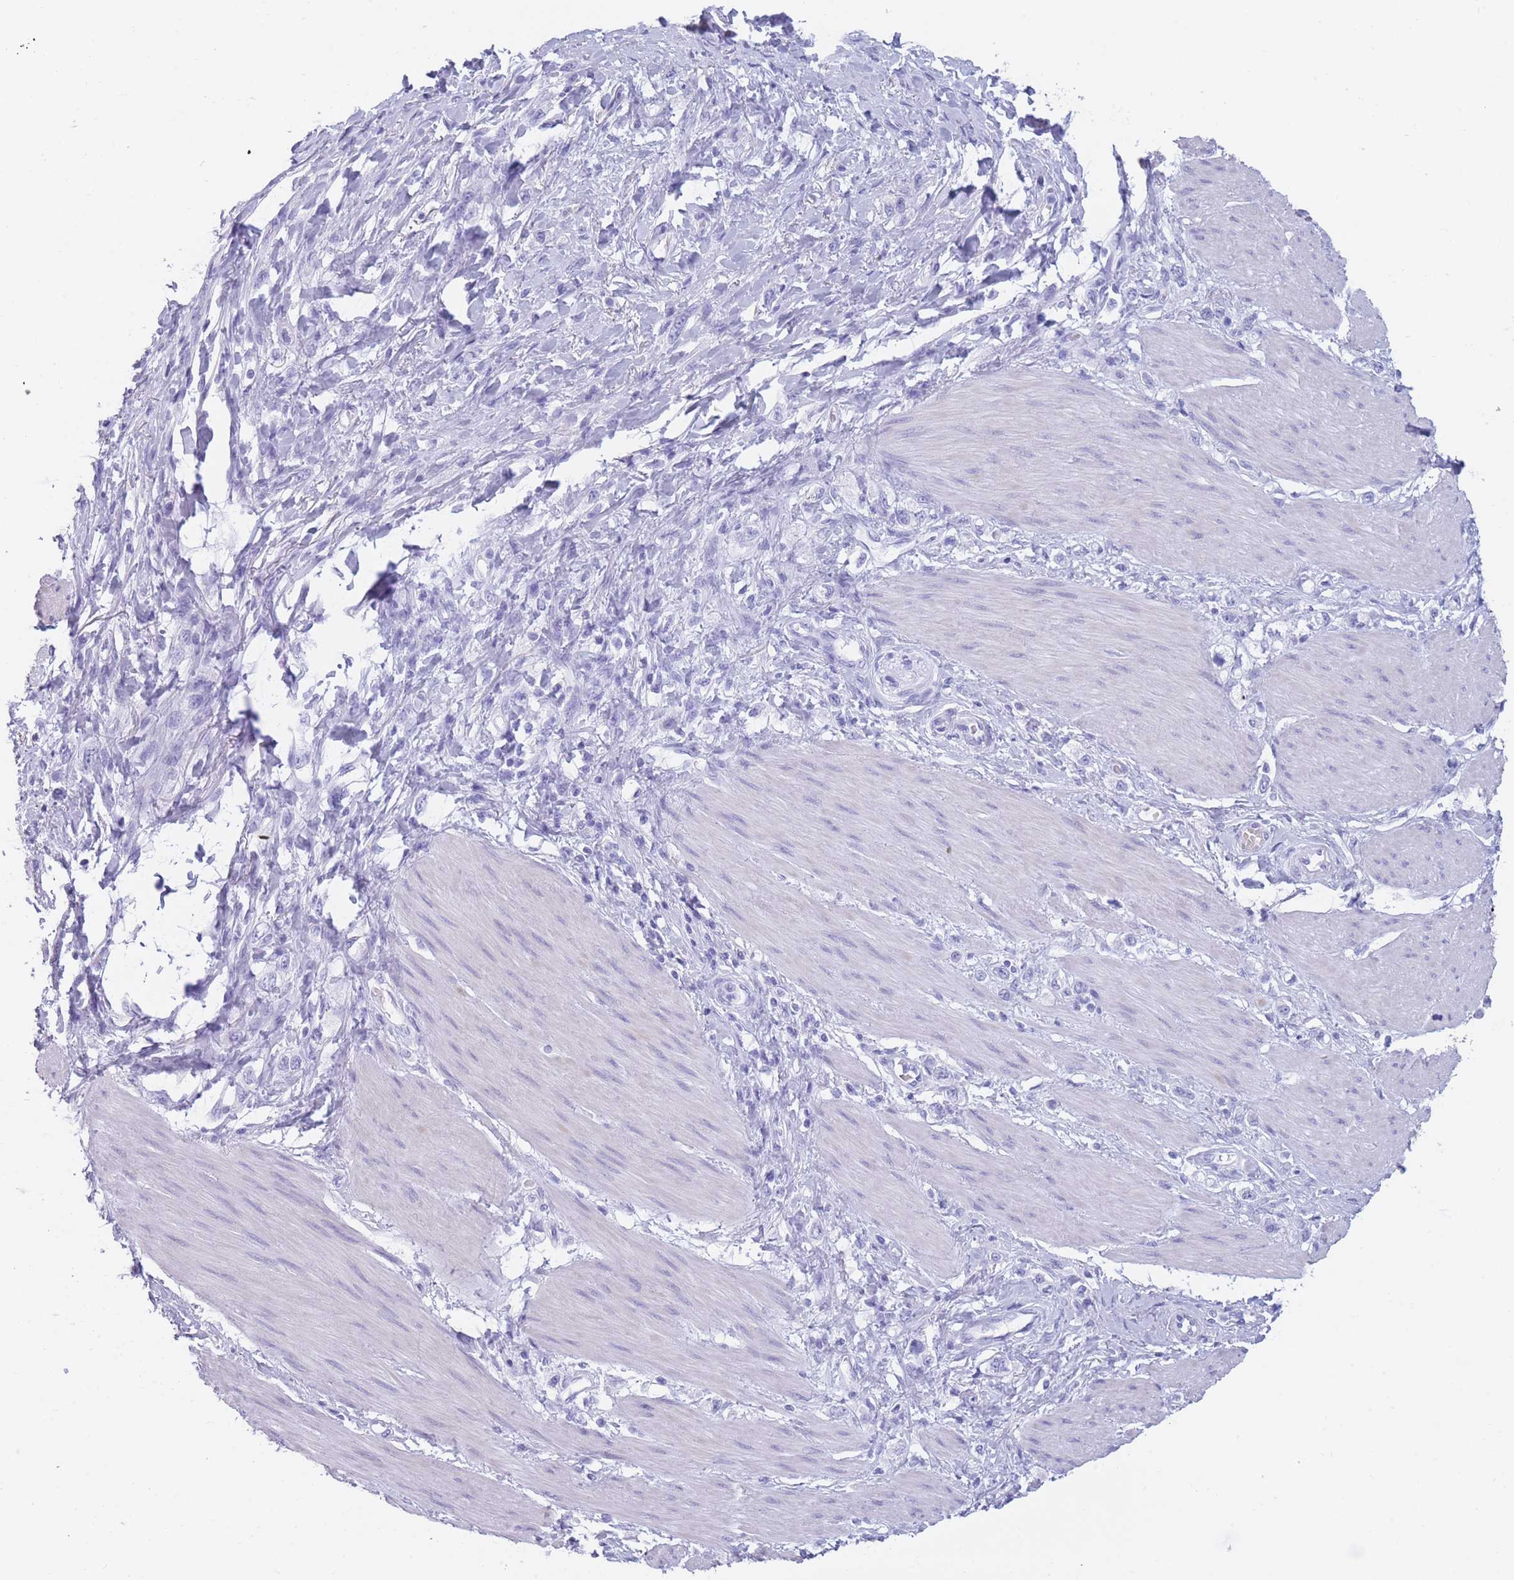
{"staining": {"intensity": "negative", "quantity": "none", "location": "none"}, "tissue": "stomach cancer", "cell_type": "Tumor cells", "image_type": "cancer", "snomed": [{"axis": "morphology", "description": "Adenocarcinoma, NOS"}, {"axis": "topography", "description": "Stomach"}], "caption": "Stomach cancer was stained to show a protein in brown. There is no significant staining in tumor cells.", "gene": "TNFSF11", "patient": {"sex": "female", "age": 65}}